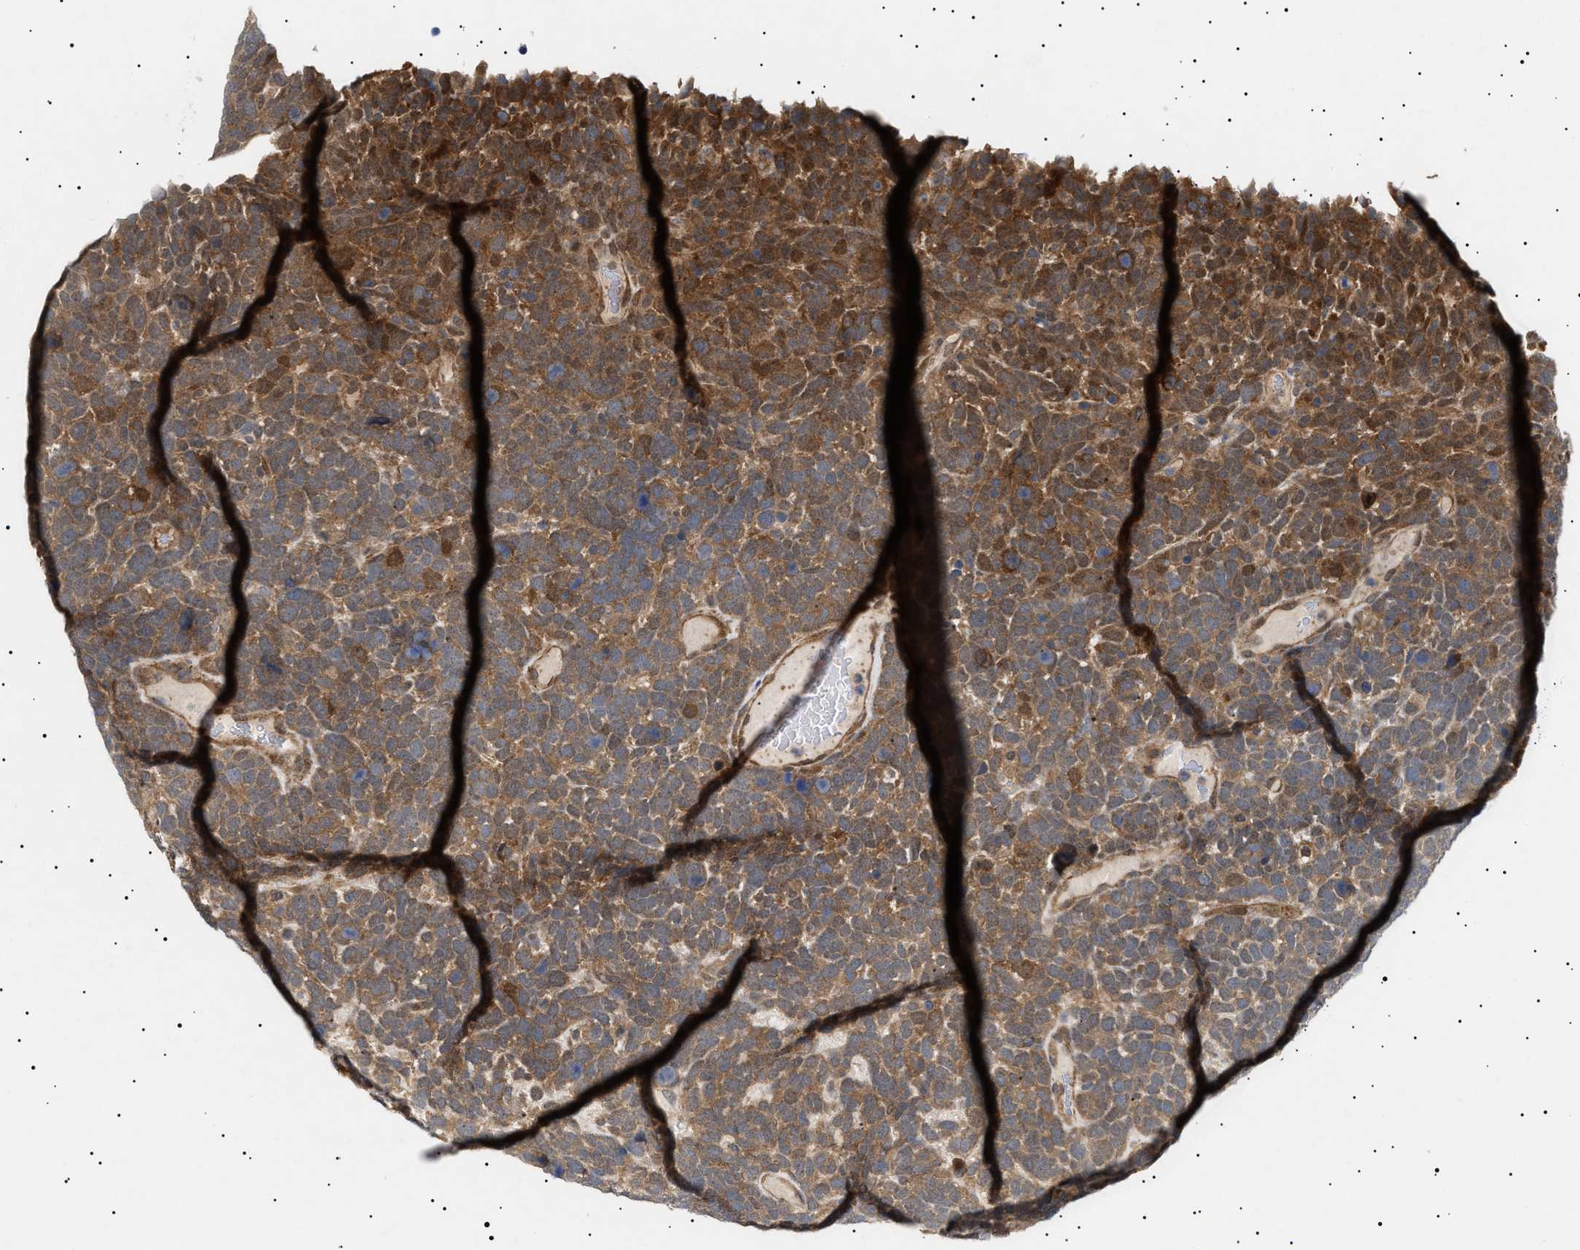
{"staining": {"intensity": "moderate", "quantity": ">75%", "location": "cytoplasmic/membranous"}, "tissue": "urothelial cancer", "cell_type": "Tumor cells", "image_type": "cancer", "snomed": [{"axis": "morphology", "description": "Urothelial carcinoma, High grade"}, {"axis": "topography", "description": "Urinary bladder"}], "caption": "Immunohistochemical staining of human urothelial cancer exhibits moderate cytoplasmic/membranous protein expression in about >75% of tumor cells.", "gene": "NPLOC4", "patient": {"sex": "female", "age": 82}}